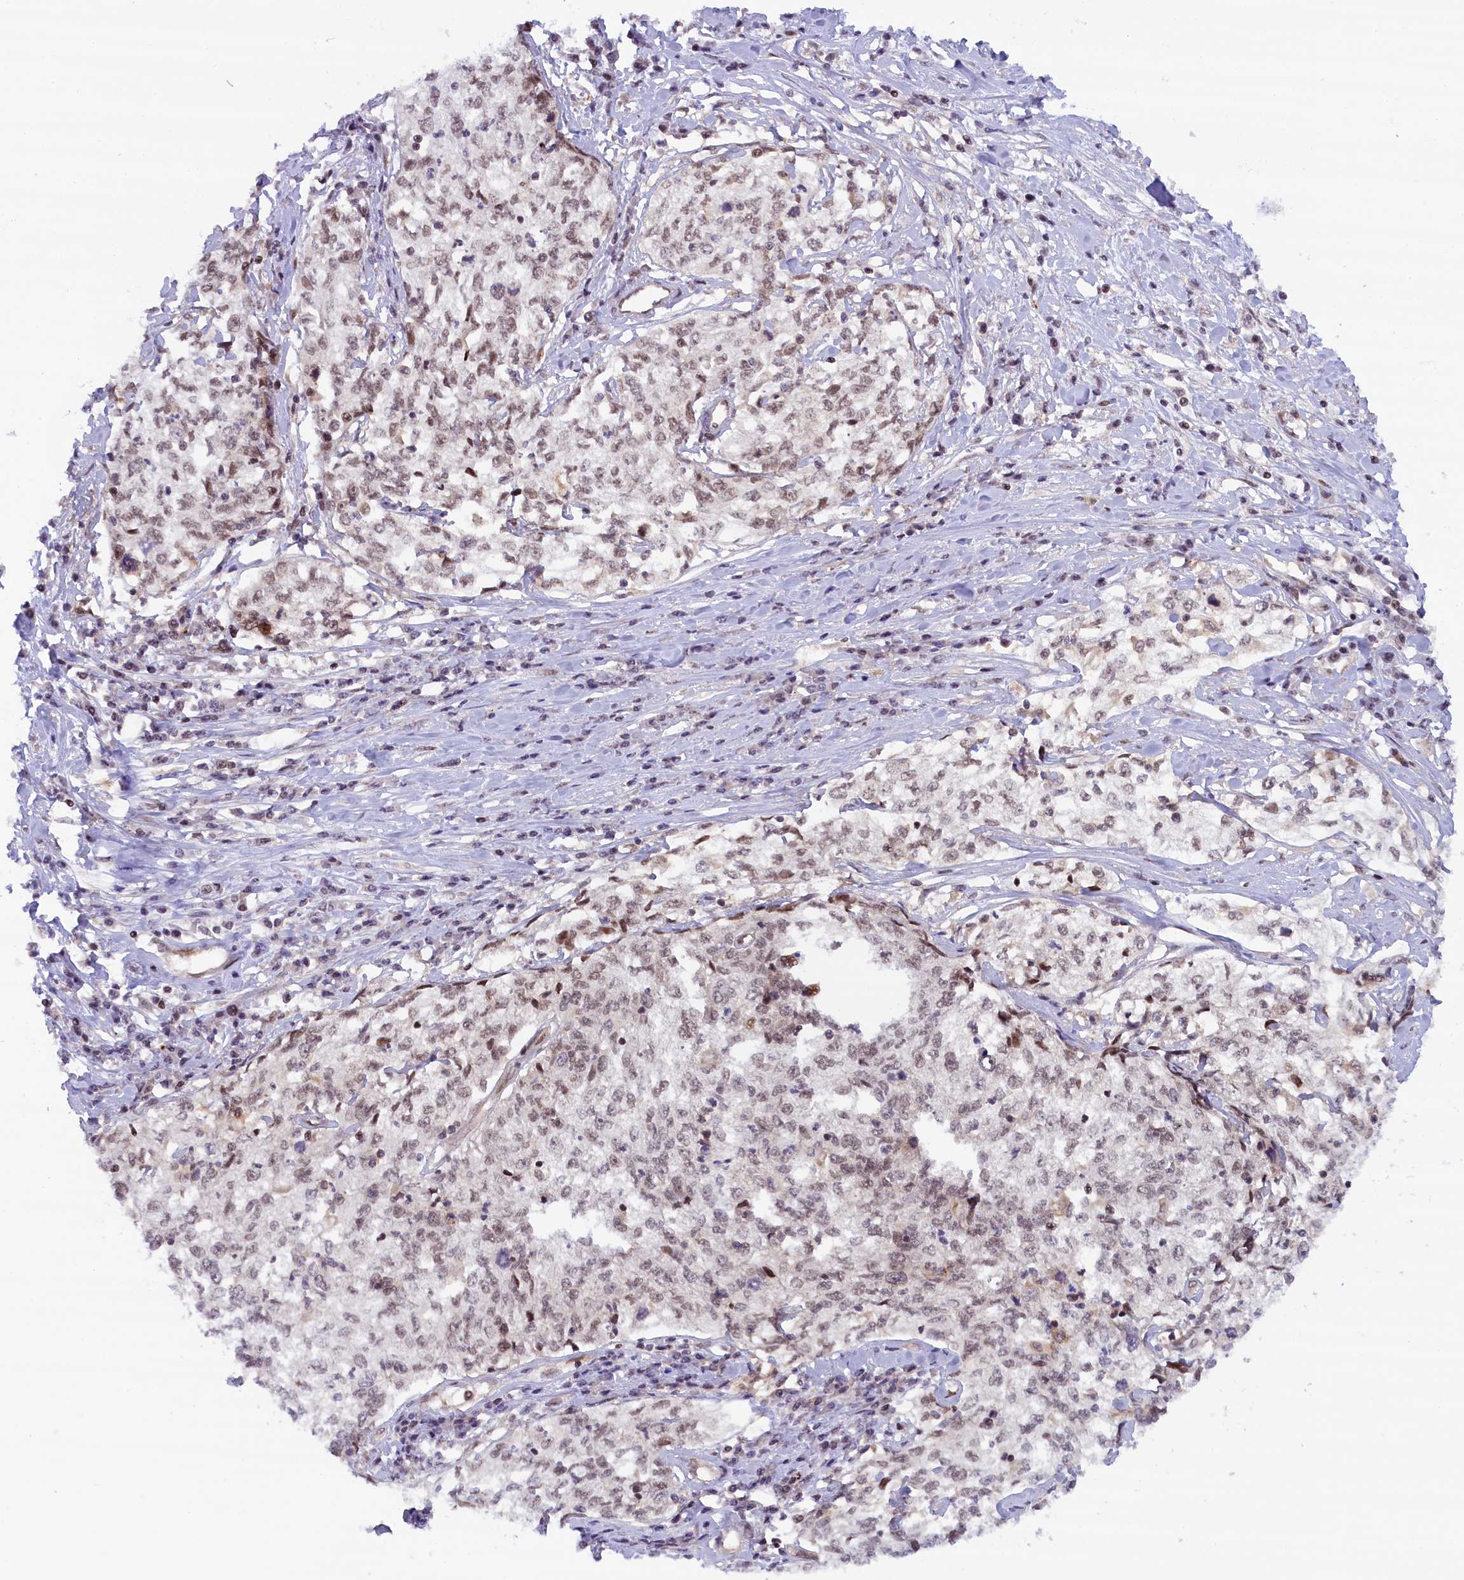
{"staining": {"intensity": "weak", "quantity": ">75%", "location": "nuclear"}, "tissue": "cervical cancer", "cell_type": "Tumor cells", "image_type": "cancer", "snomed": [{"axis": "morphology", "description": "Squamous cell carcinoma, NOS"}, {"axis": "topography", "description": "Cervix"}], "caption": "Brown immunohistochemical staining in cervical cancer (squamous cell carcinoma) displays weak nuclear positivity in approximately >75% of tumor cells.", "gene": "FCHO1", "patient": {"sex": "female", "age": 57}}